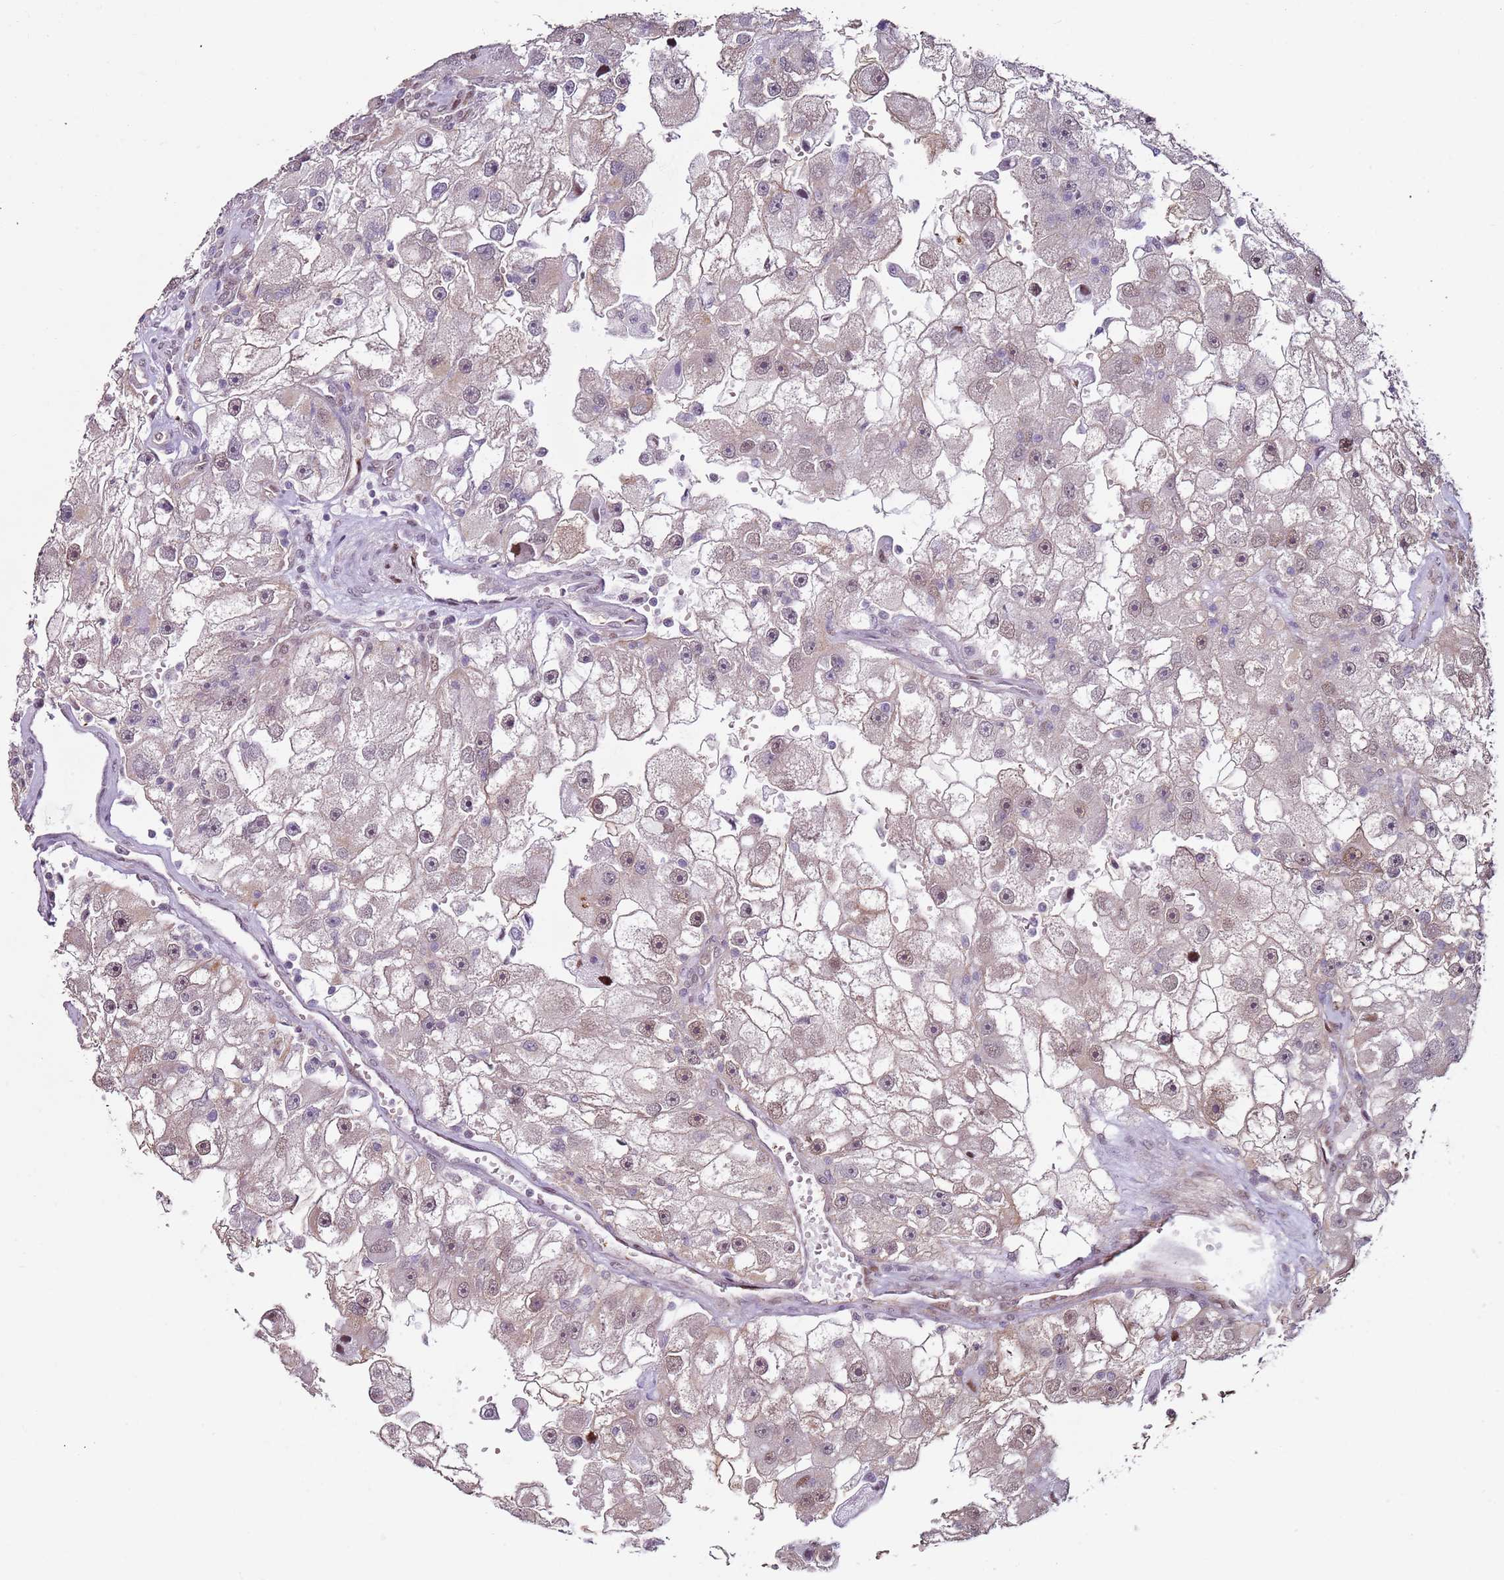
{"staining": {"intensity": "weak", "quantity": "25%-75%", "location": "nuclear"}, "tissue": "renal cancer", "cell_type": "Tumor cells", "image_type": "cancer", "snomed": [{"axis": "morphology", "description": "Adenocarcinoma, NOS"}, {"axis": "topography", "description": "Kidney"}], "caption": "Renal cancer (adenocarcinoma) was stained to show a protein in brown. There is low levels of weak nuclear positivity in about 25%-75% of tumor cells.", "gene": "PSMD4", "patient": {"sex": "male", "age": 63}}